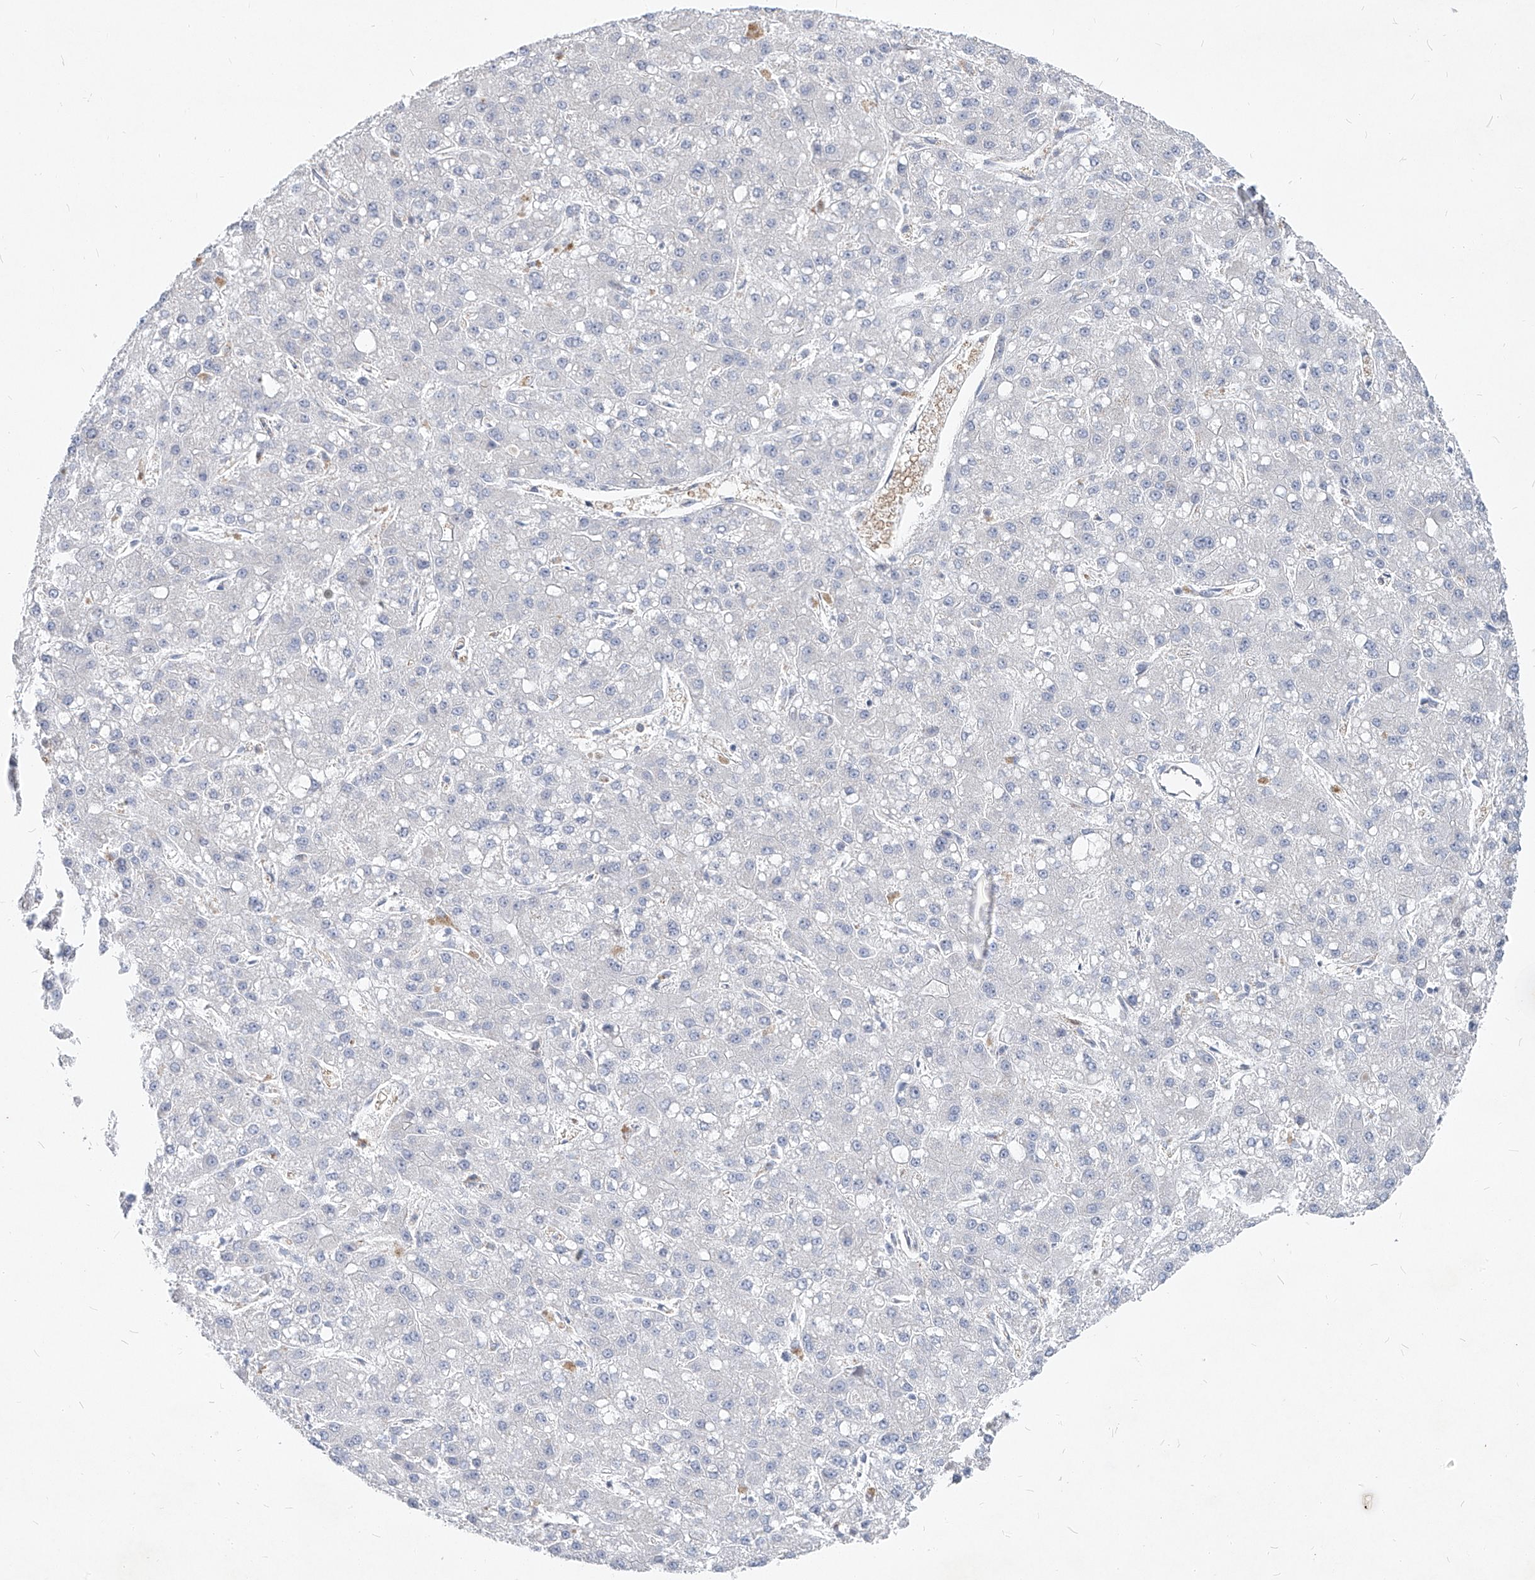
{"staining": {"intensity": "negative", "quantity": "none", "location": "none"}, "tissue": "liver cancer", "cell_type": "Tumor cells", "image_type": "cancer", "snomed": [{"axis": "morphology", "description": "Carcinoma, Hepatocellular, NOS"}, {"axis": "topography", "description": "Liver"}], "caption": "An immunohistochemistry (IHC) micrograph of hepatocellular carcinoma (liver) is shown. There is no staining in tumor cells of hepatocellular carcinoma (liver).", "gene": "UFL1", "patient": {"sex": "male", "age": 67}}